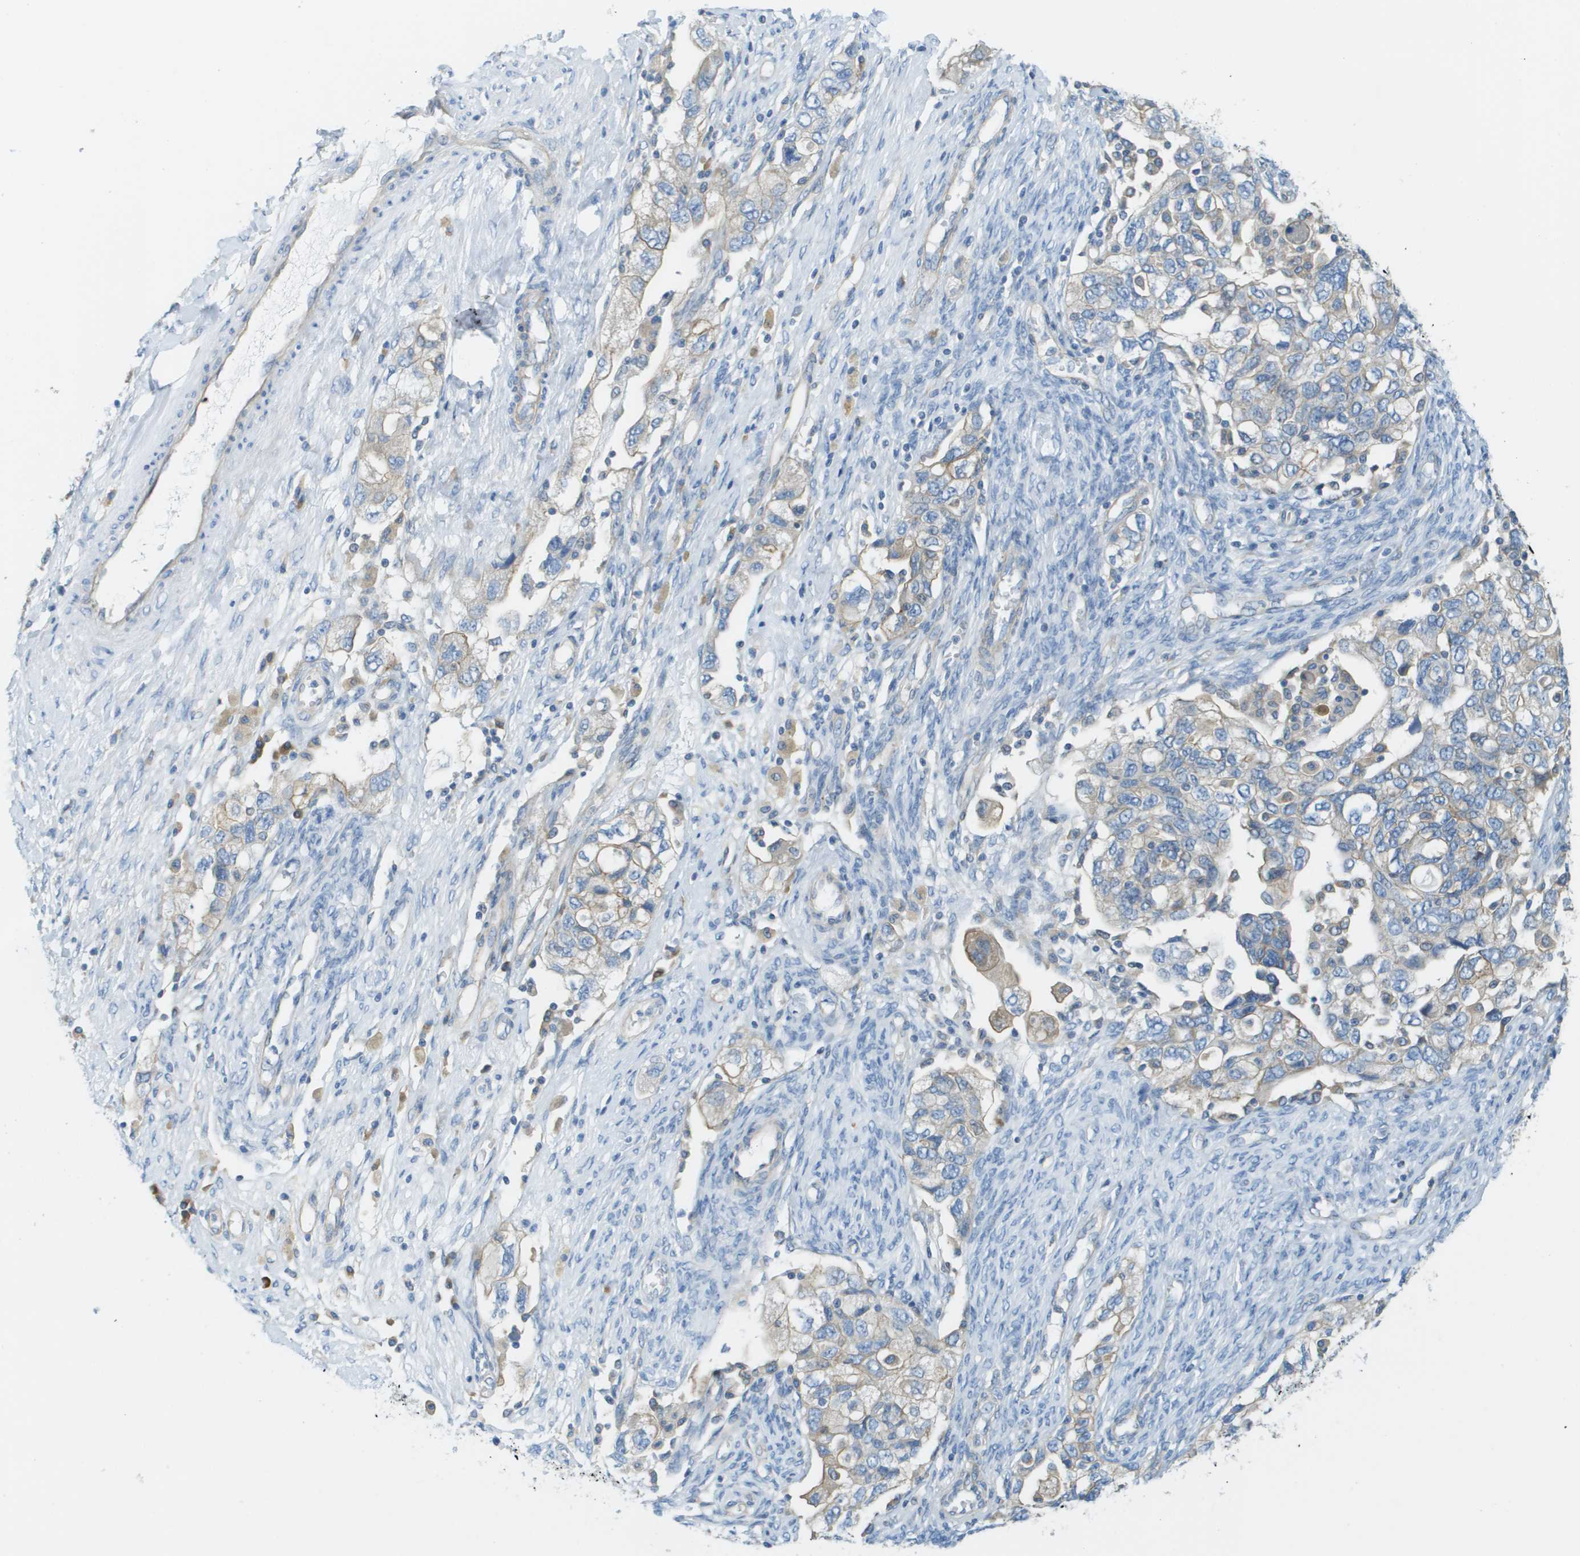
{"staining": {"intensity": "weak", "quantity": "<25%", "location": "cytoplasmic/membranous"}, "tissue": "ovarian cancer", "cell_type": "Tumor cells", "image_type": "cancer", "snomed": [{"axis": "morphology", "description": "Carcinoma, NOS"}, {"axis": "morphology", "description": "Cystadenocarcinoma, serous, NOS"}, {"axis": "topography", "description": "Ovary"}], "caption": "Tumor cells are negative for protein expression in human ovarian cancer (serous cystadenocarcinoma).", "gene": "DNAJB11", "patient": {"sex": "female", "age": 69}}